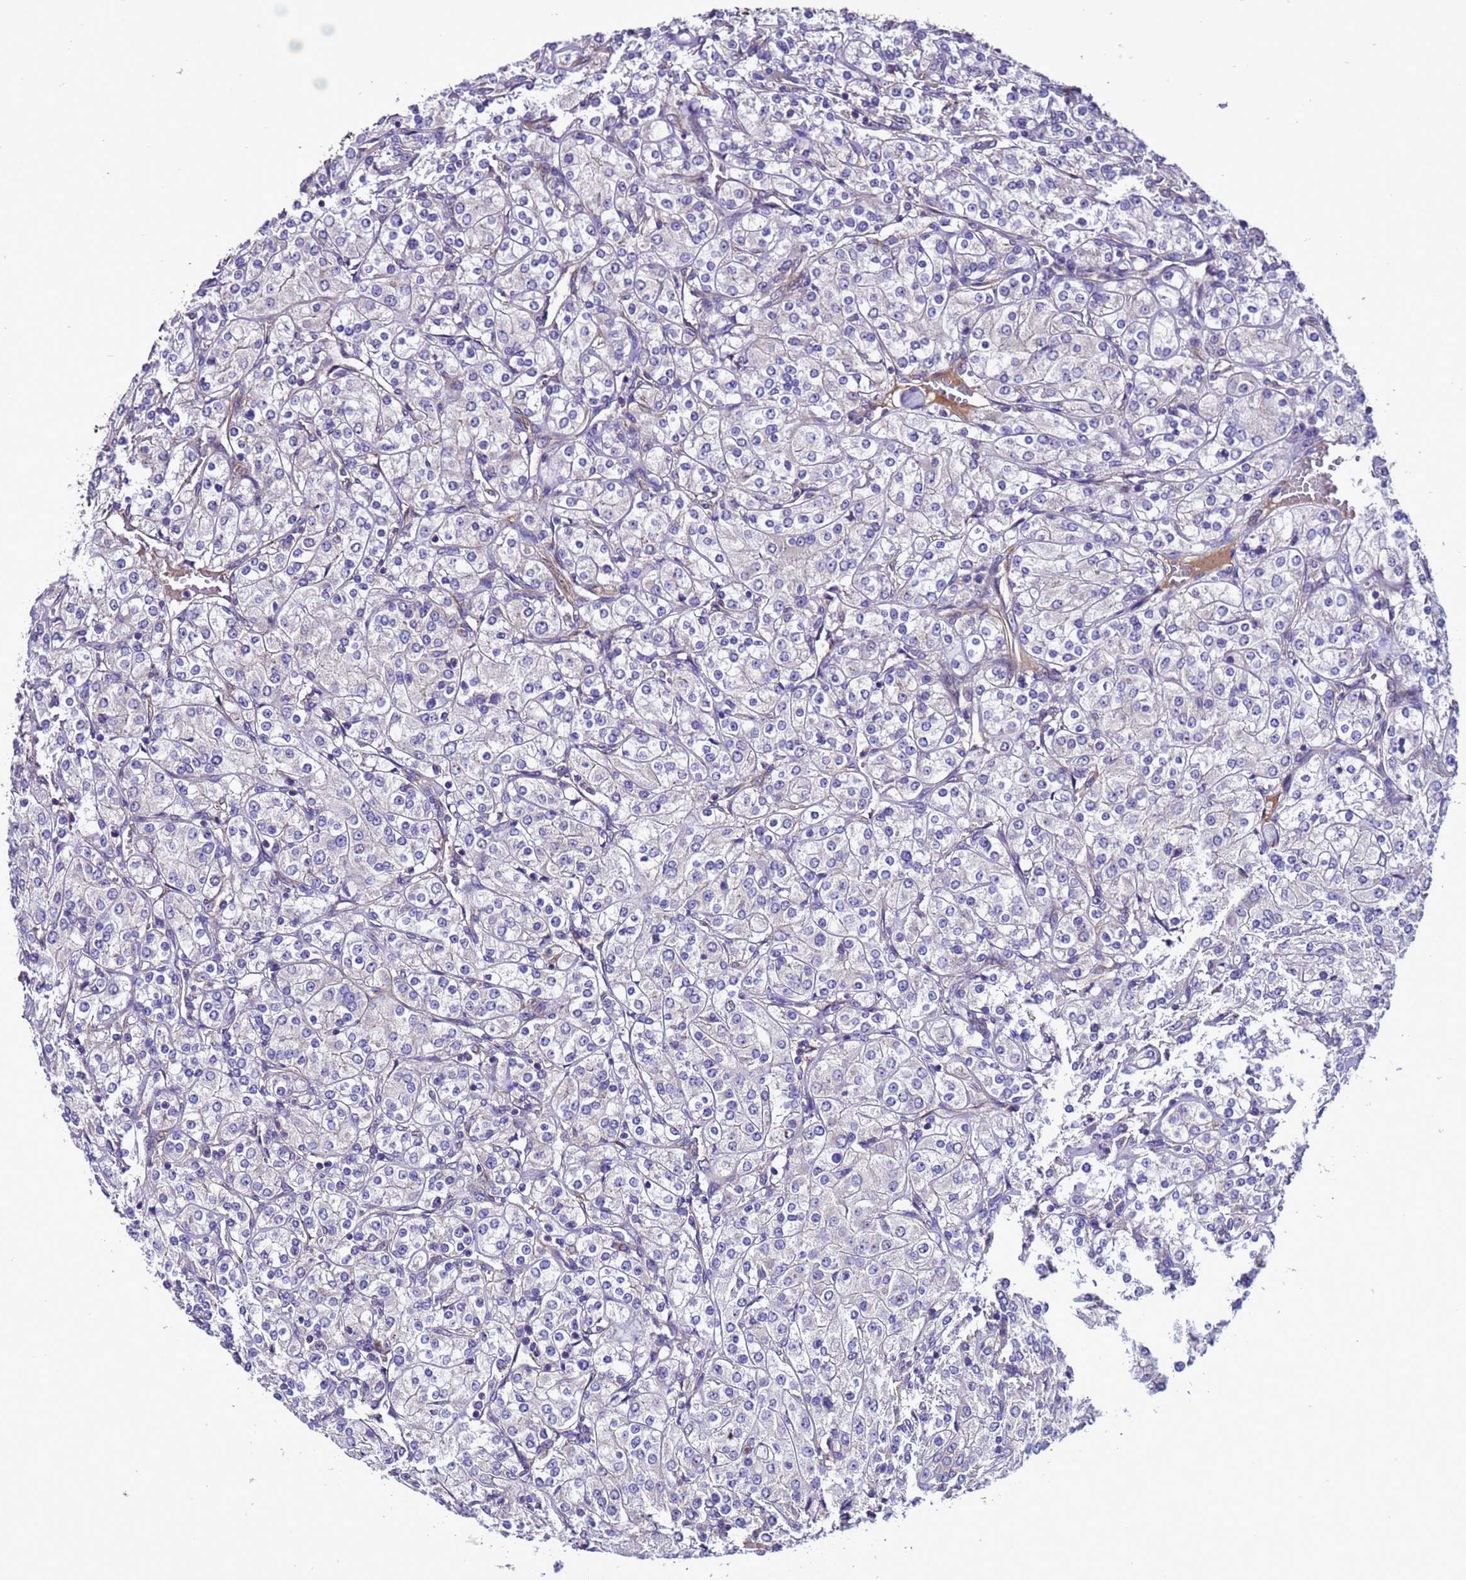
{"staining": {"intensity": "negative", "quantity": "none", "location": "none"}, "tissue": "renal cancer", "cell_type": "Tumor cells", "image_type": "cancer", "snomed": [{"axis": "morphology", "description": "Adenocarcinoma, NOS"}, {"axis": "topography", "description": "Kidney"}], "caption": "Tumor cells are negative for protein expression in human renal adenocarcinoma.", "gene": "RABEP2", "patient": {"sex": "male", "age": 77}}